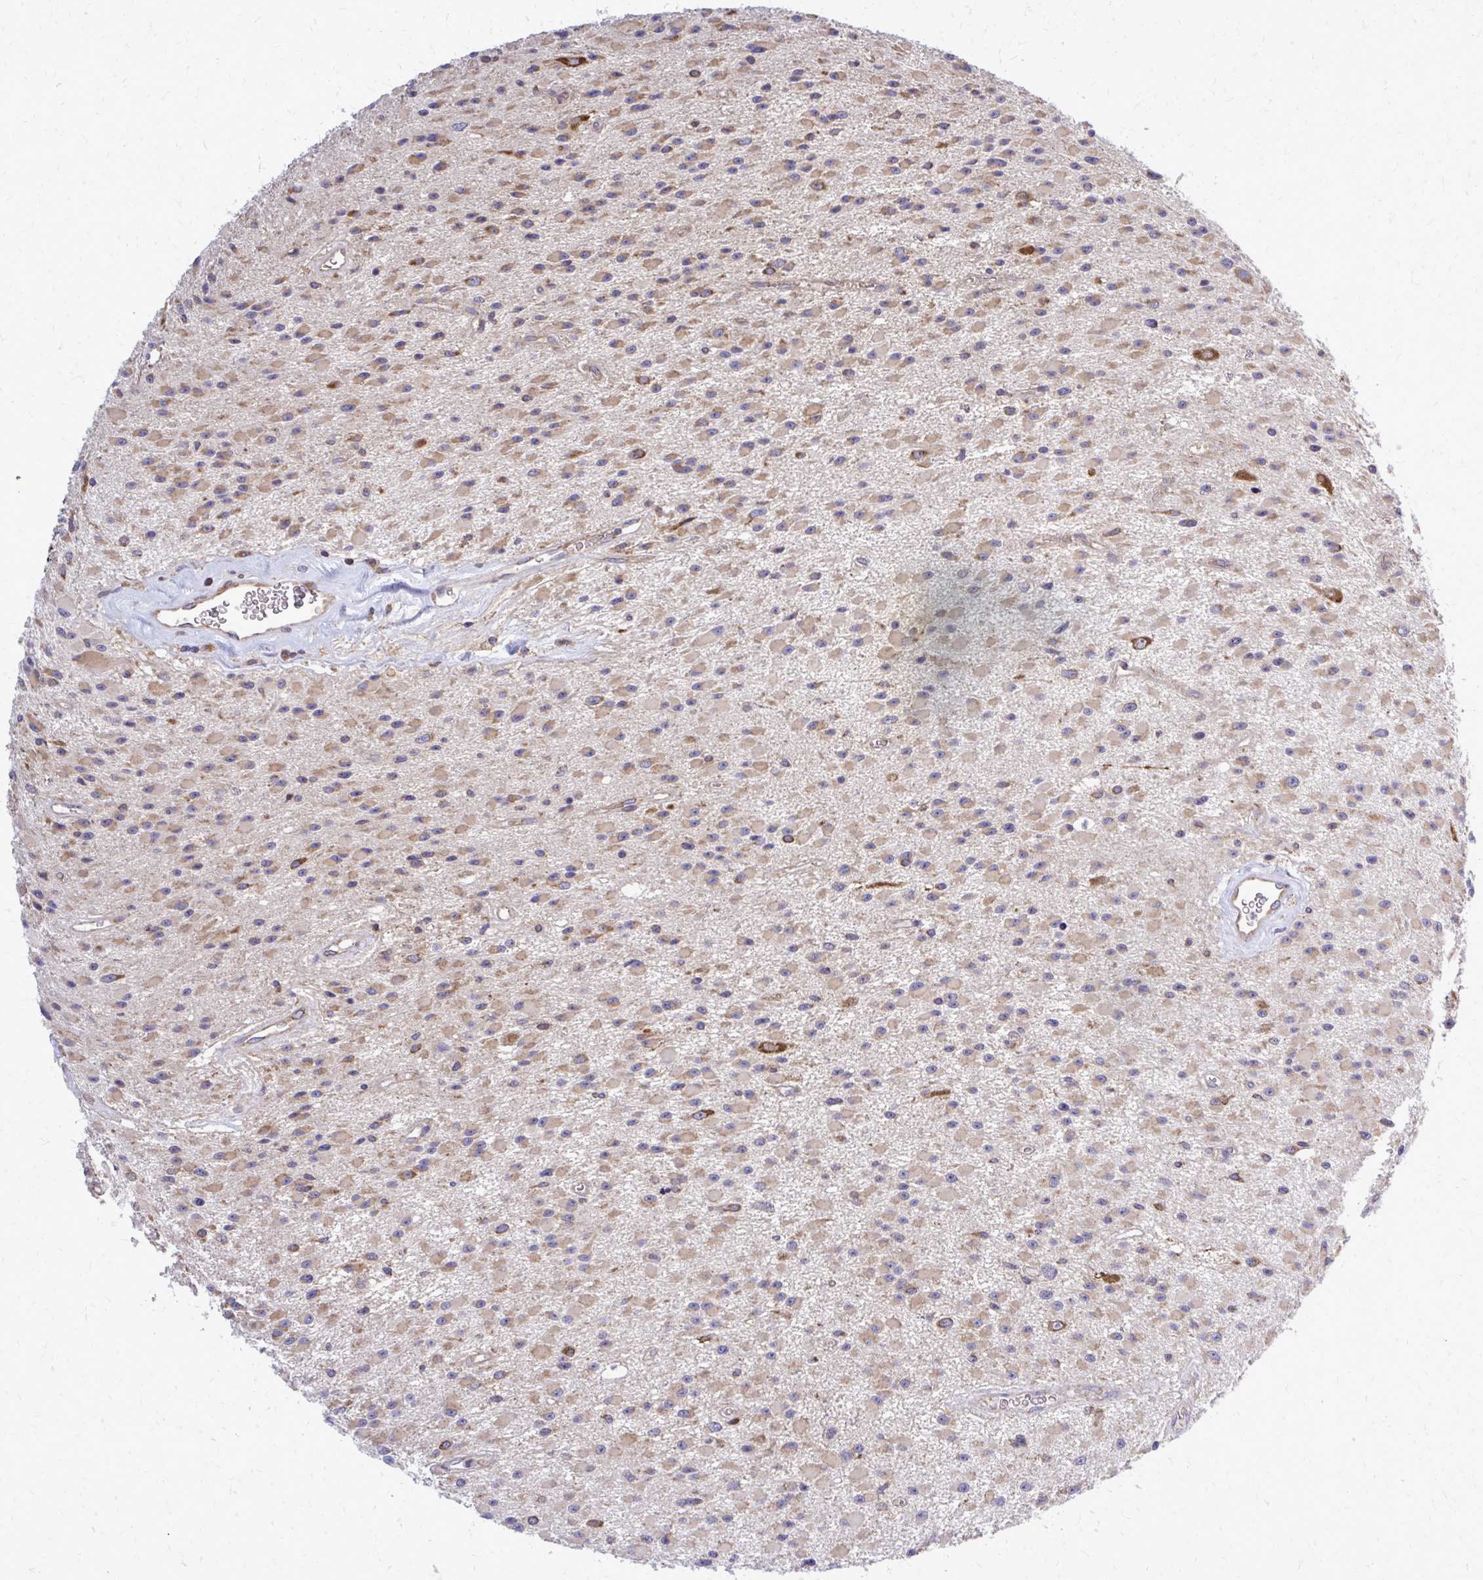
{"staining": {"intensity": "moderate", "quantity": ">75%", "location": "cytoplasmic/membranous"}, "tissue": "glioma", "cell_type": "Tumor cells", "image_type": "cancer", "snomed": [{"axis": "morphology", "description": "Glioma, malignant, High grade"}, {"axis": "topography", "description": "Brain"}], "caption": "Protein staining of malignant glioma (high-grade) tissue shows moderate cytoplasmic/membranous expression in about >75% of tumor cells.", "gene": "PDK4", "patient": {"sex": "male", "age": 29}}